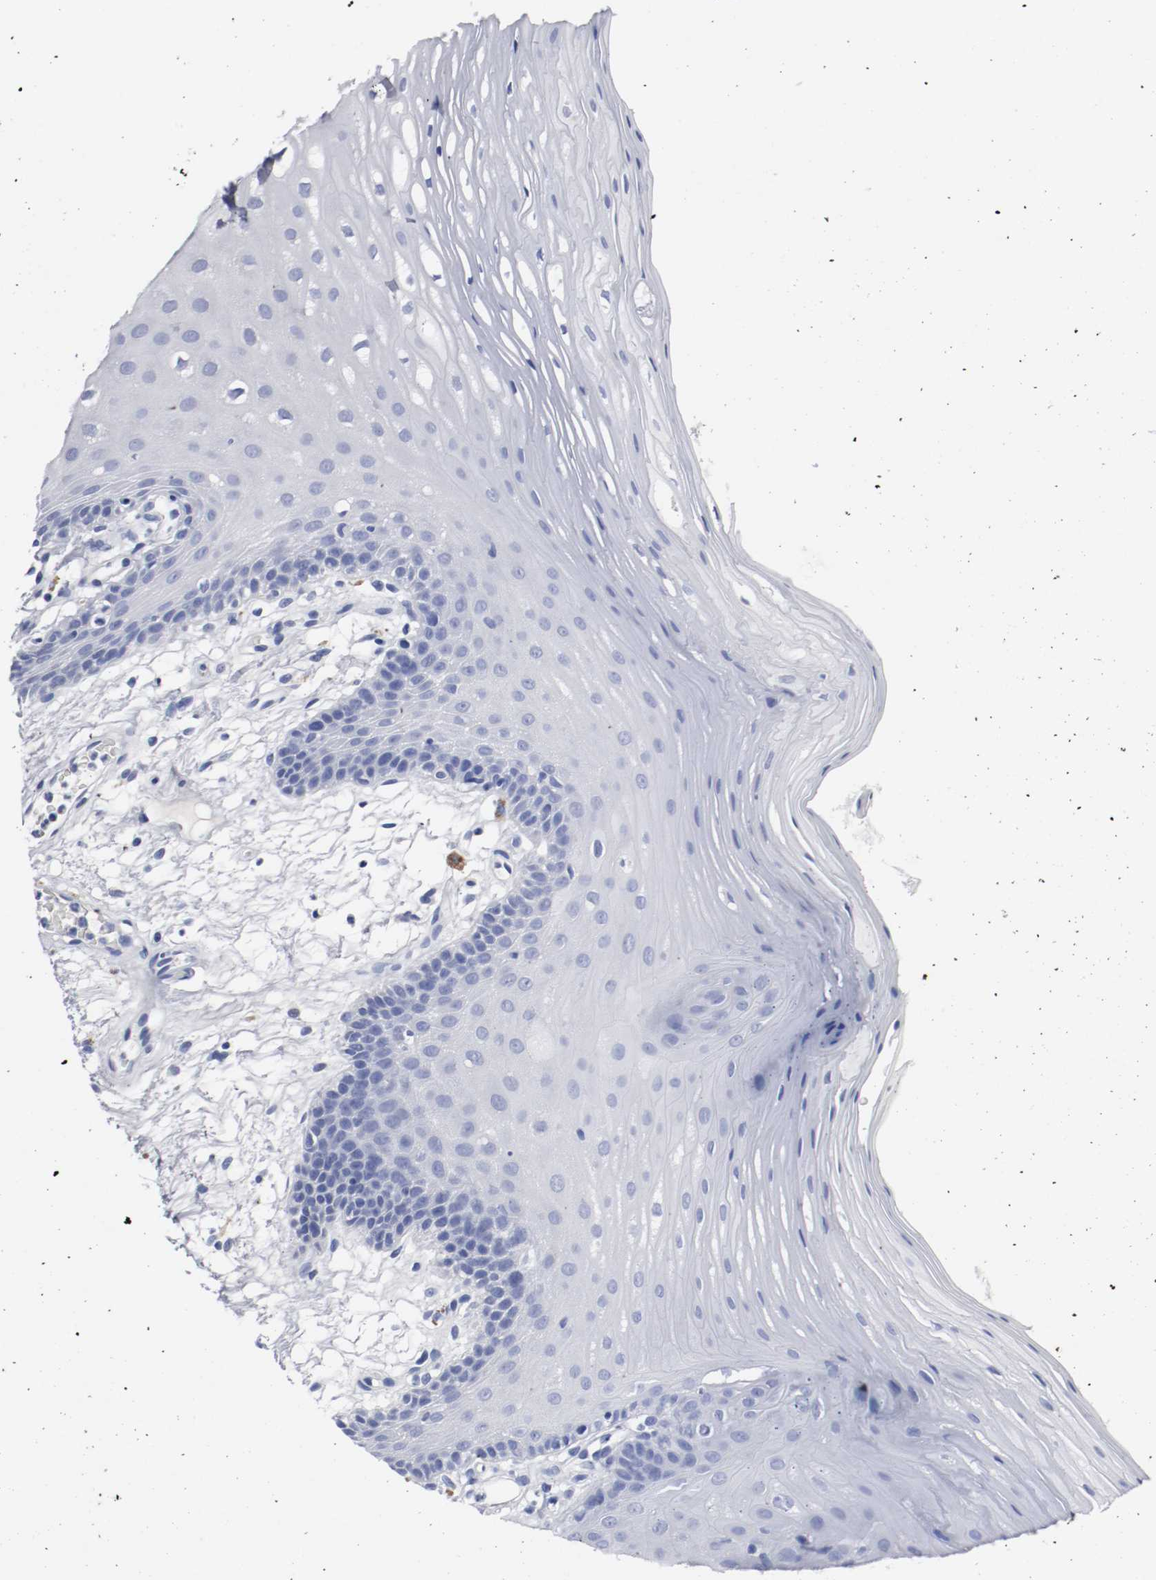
{"staining": {"intensity": "negative", "quantity": "none", "location": "none"}, "tissue": "oral mucosa", "cell_type": "Squamous epithelial cells", "image_type": "normal", "snomed": [{"axis": "morphology", "description": "Normal tissue, NOS"}, {"axis": "morphology", "description": "Squamous cell carcinoma, NOS"}, {"axis": "topography", "description": "Skeletal muscle"}, {"axis": "topography", "description": "Oral tissue"}, {"axis": "topography", "description": "Head-Neck"}], "caption": "This is an immunohistochemistry (IHC) histopathology image of benign oral mucosa. There is no positivity in squamous epithelial cells.", "gene": "GAD1", "patient": {"sex": "male", "age": 71}}